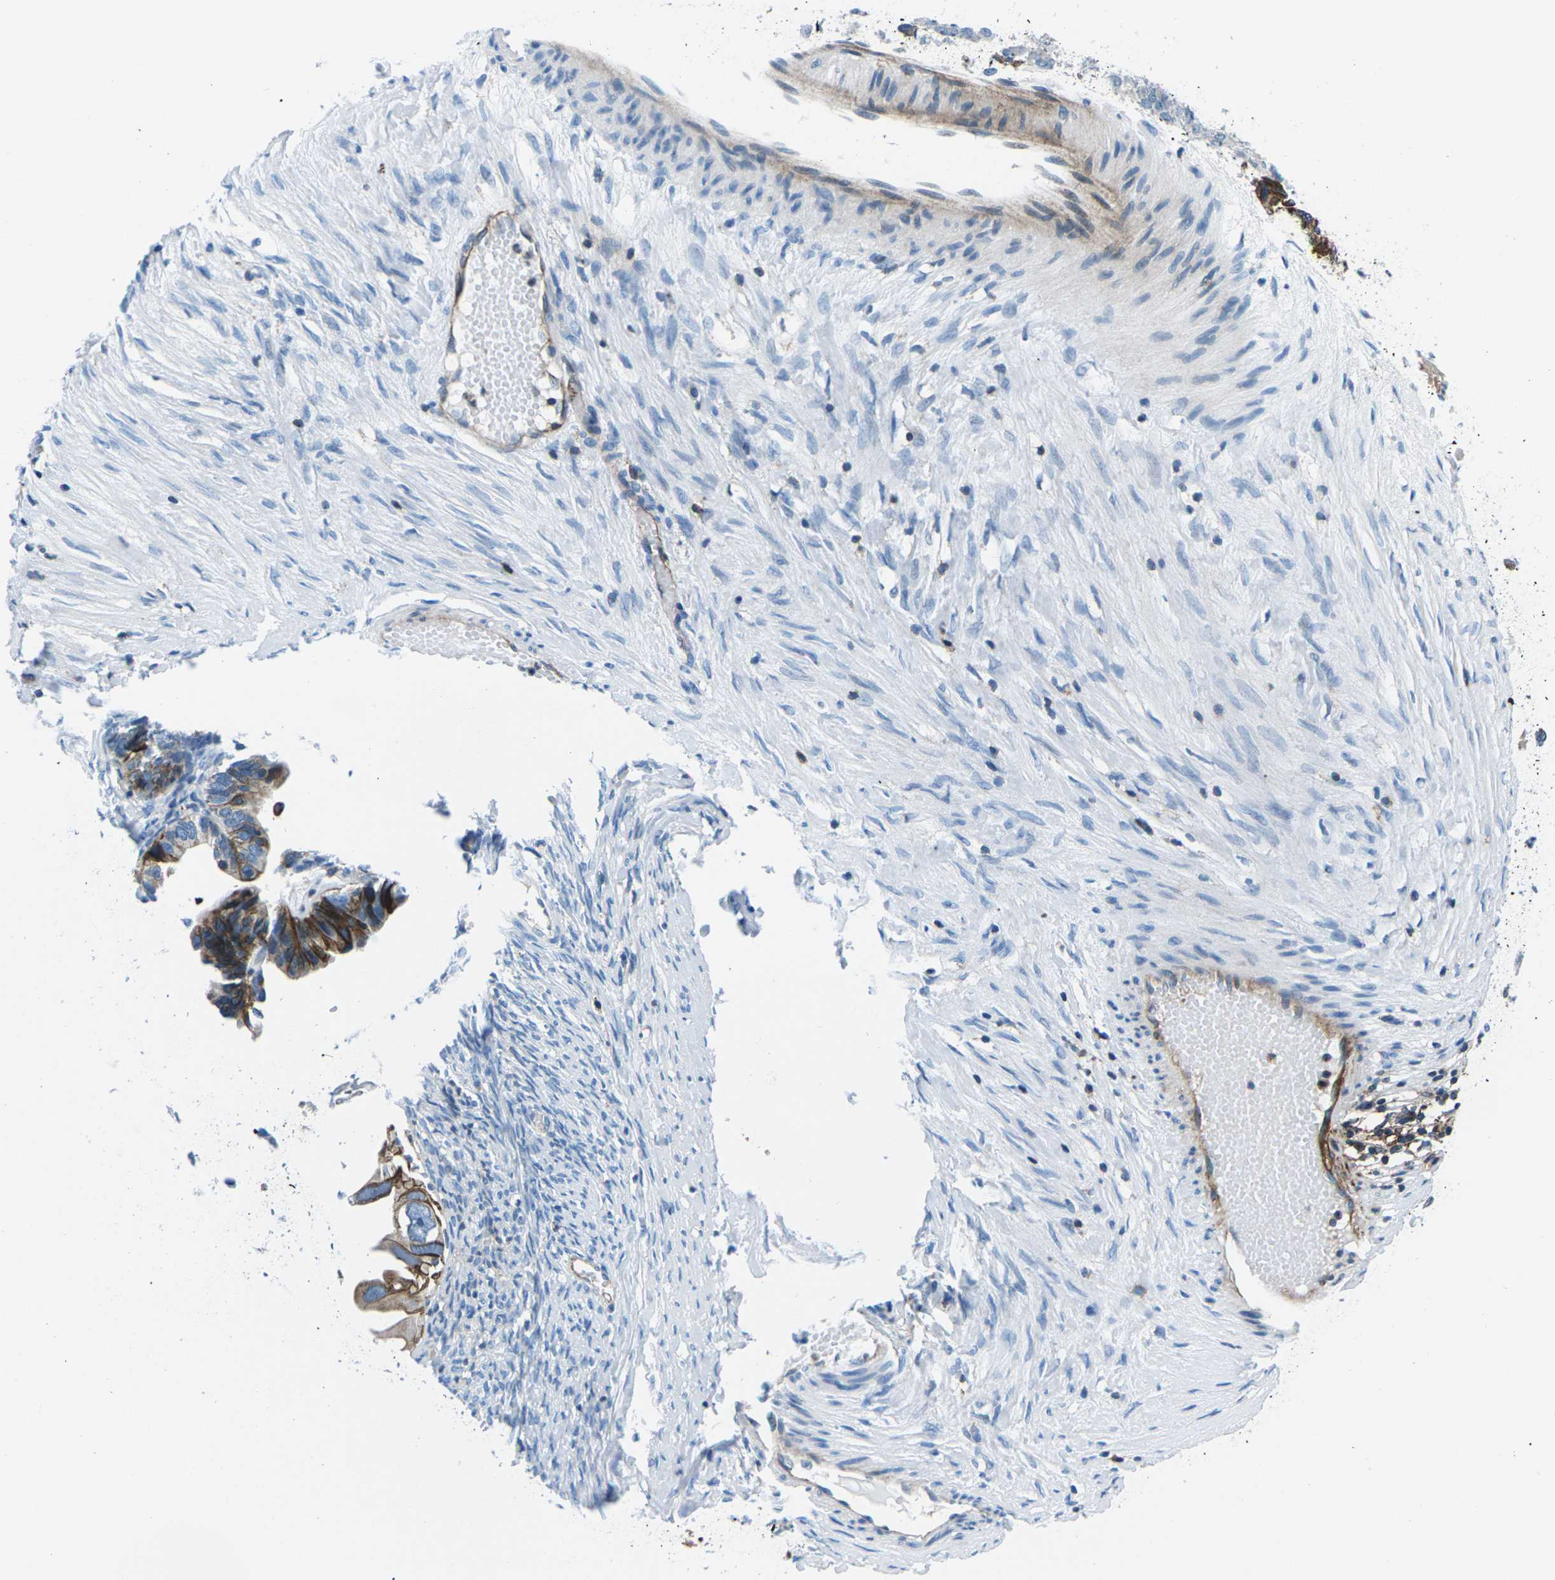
{"staining": {"intensity": "strong", "quantity": "25%-75%", "location": "cytoplasmic/membranous"}, "tissue": "ovarian cancer", "cell_type": "Tumor cells", "image_type": "cancer", "snomed": [{"axis": "morphology", "description": "Cystadenocarcinoma, serous, NOS"}, {"axis": "topography", "description": "Ovary"}], "caption": "DAB immunohistochemical staining of serous cystadenocarcinoma (ovarian) demonstrates strong cytoplasmic/membranous protein positivity in about 25%-75% of tumor cells. The staining was performed using DAB to visualize the protein expression in brown, while the nuclei were stained in blue with hematoxylin (Magnification: 20x).", "gene": "SOCS4", "patient": {"sex": "female", "age": 56}}